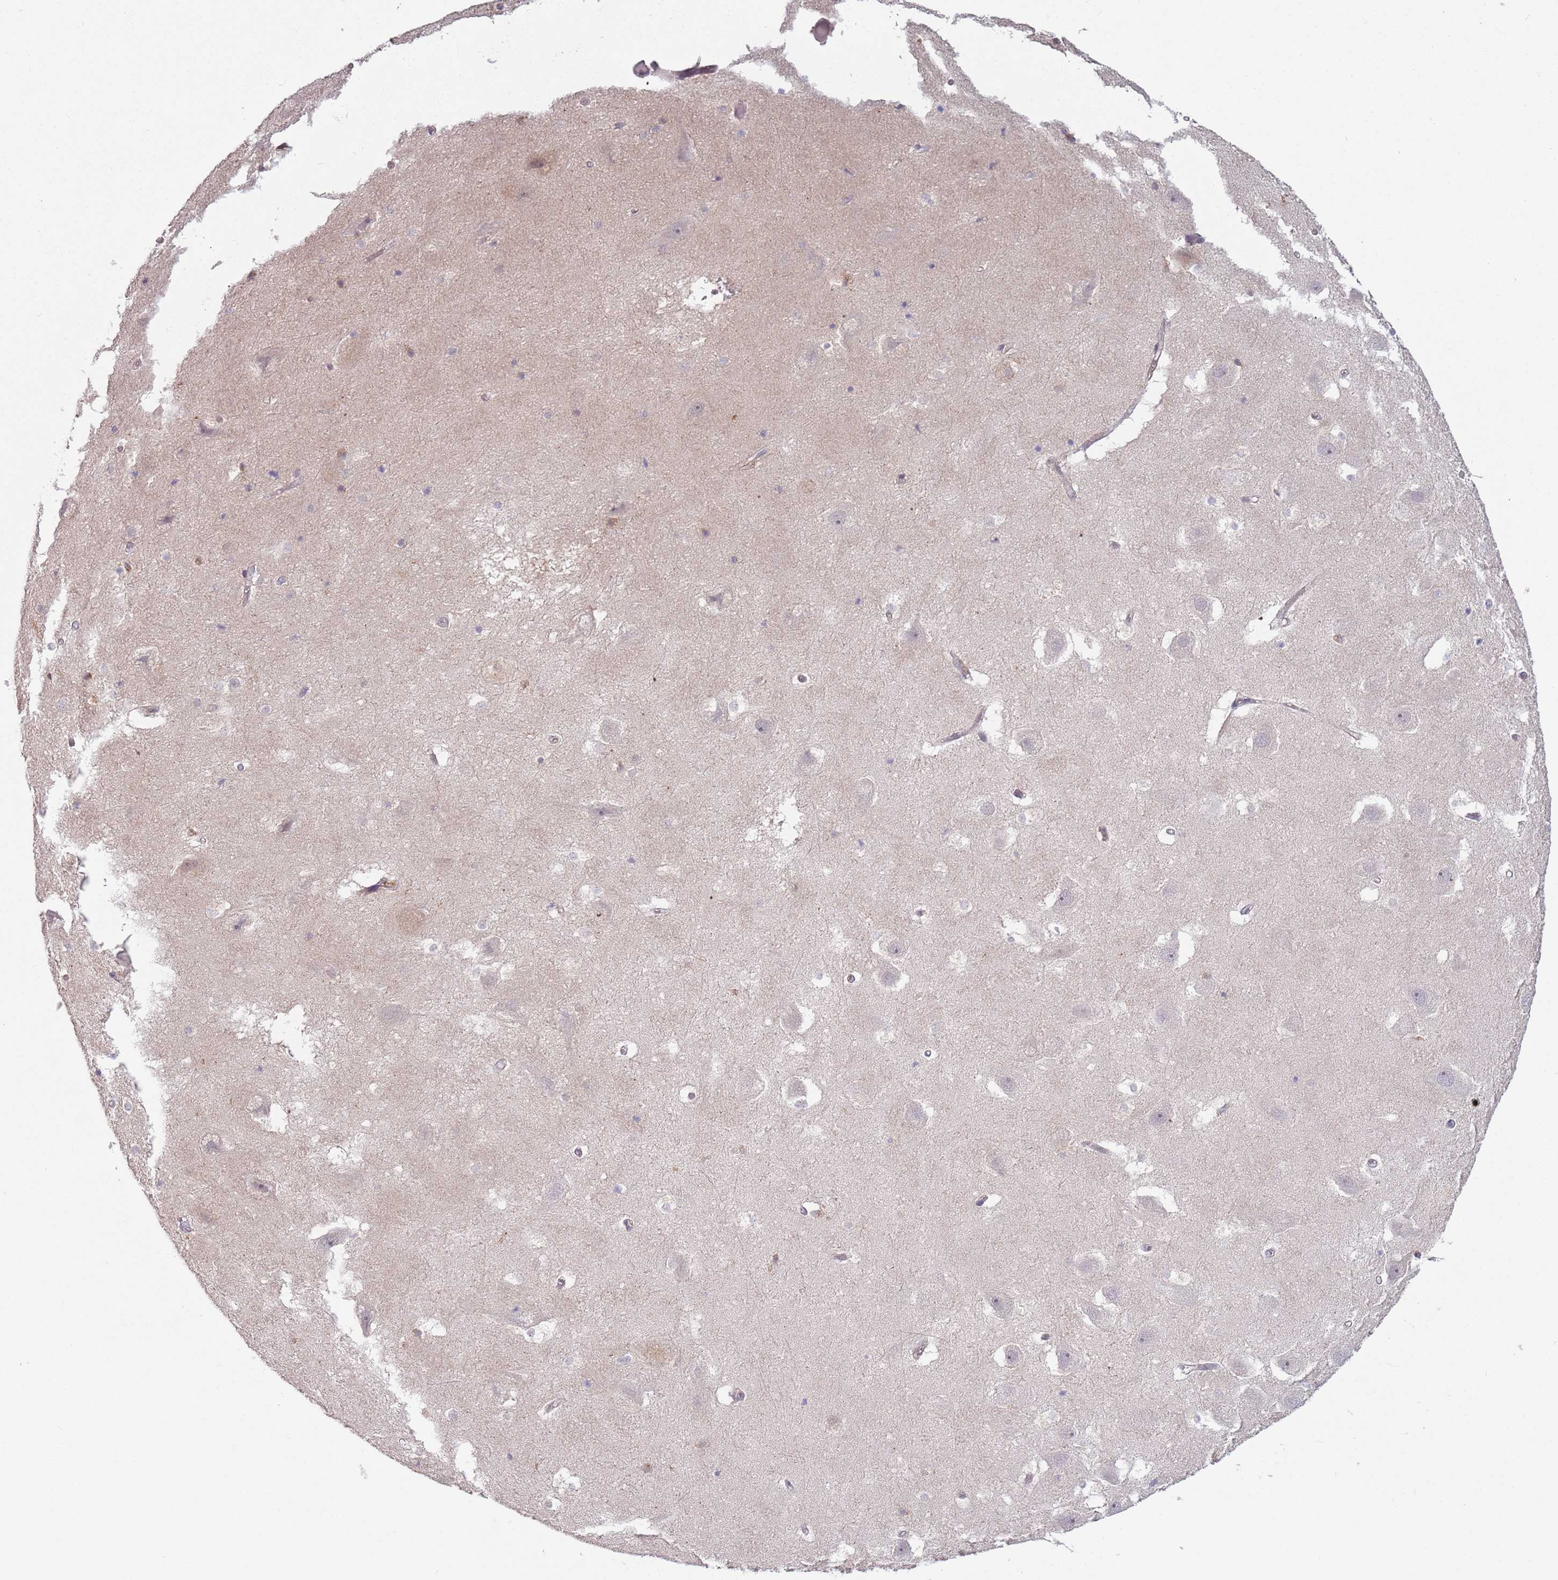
{"staining": {"intensity": "negative", "quantity": "none", "location": "none"}, "tissue": "hippocampus", "cell_type": "Glial cells", "image_type": "normal", "snomed": [{"axis": "morphology", "description": "Normal tissue, NOS"}, {"axis": "topography", "description": "Hippocampus"}], "caption": "A high-resolution histopathology image shows immunohistochemistry (IHC) staining of unremarkable hippocampus, which demonstrates no significant expression in glial cells.", "gene": "SAV1", "patient": {"sex": "female", "age": 52}}